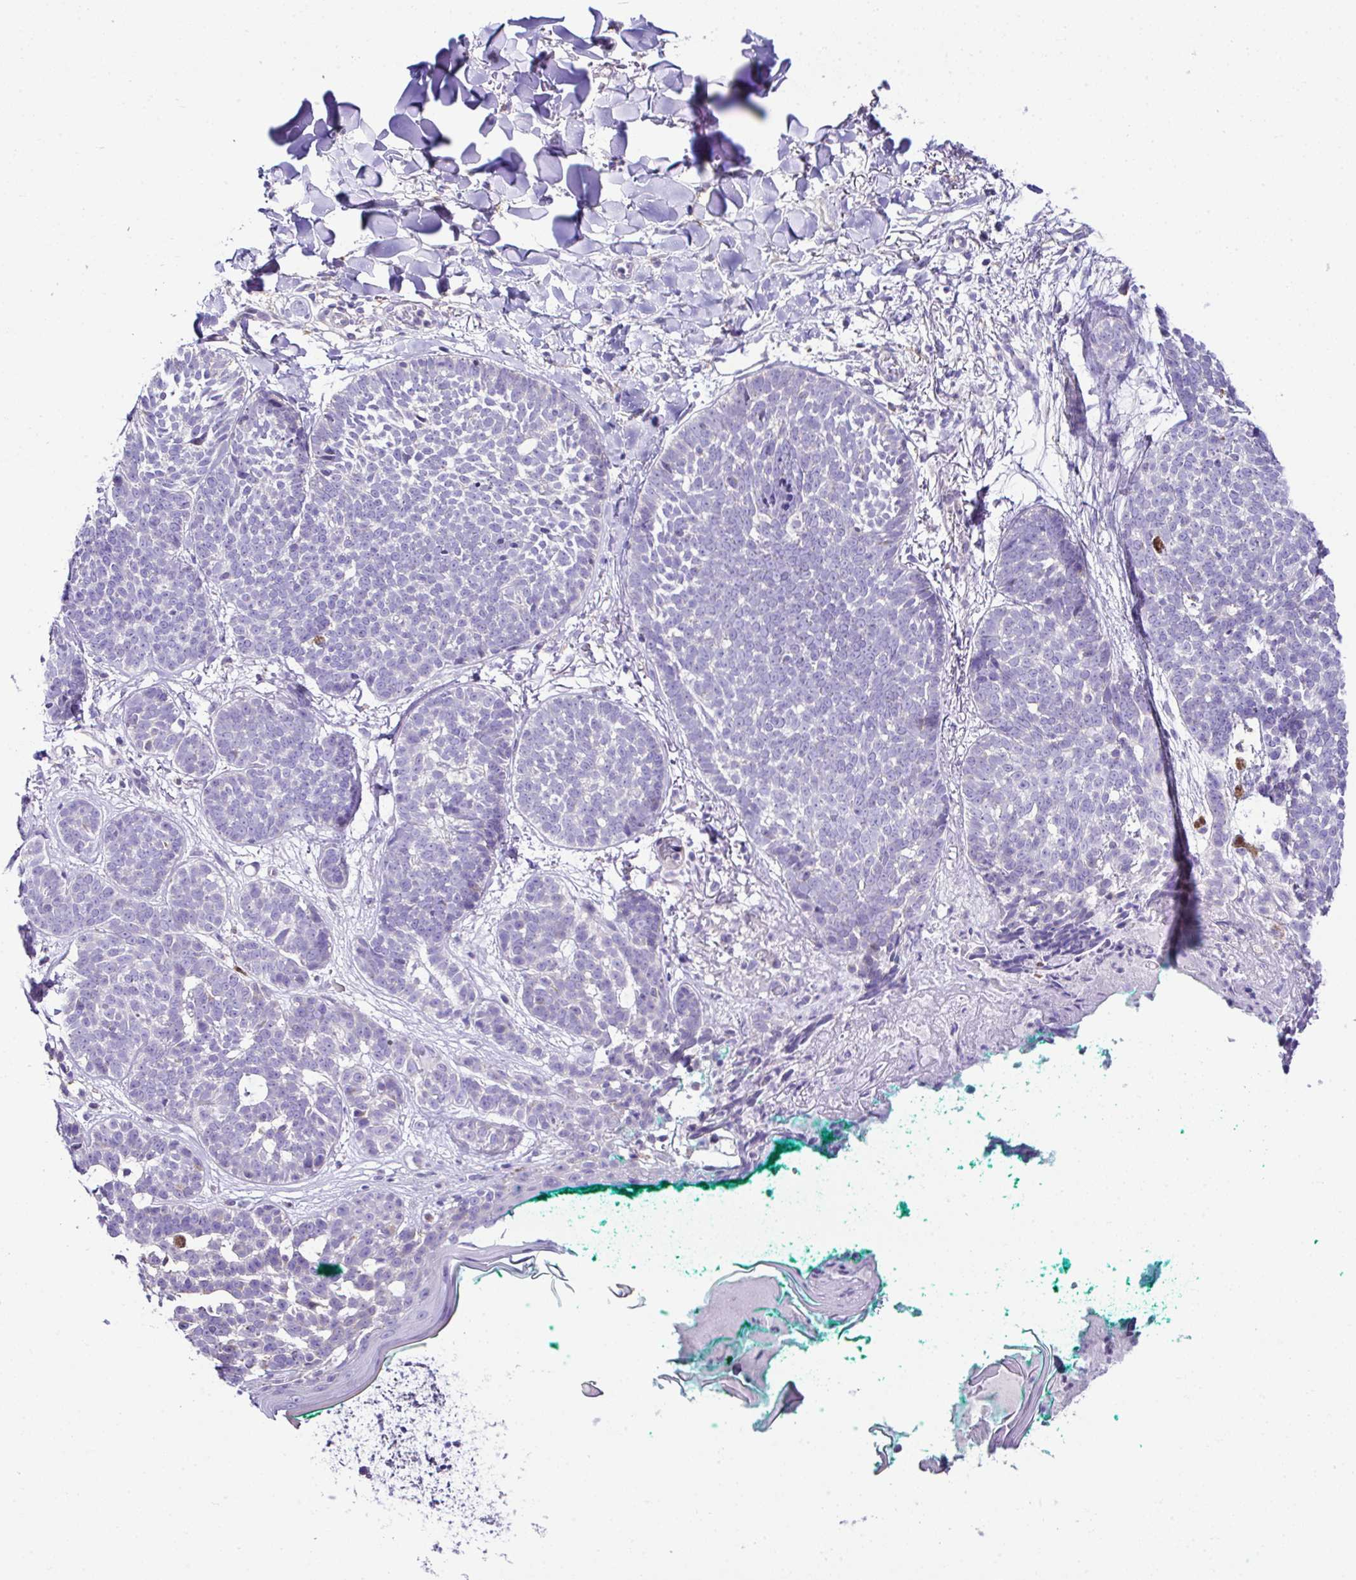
{"staining": {"intensity": "negative", "quantity": "none", "location": "none"}, "tissue": "skin cancer", "cell_type": "Tumor cells", "image_type": "cancer", "snomed": [{"axis": "morphology", "description": "Basal cell carcinoma"}, {"axis": "topography", "description": "Skin"}, {"axis": "topography", "description": "Skin of neck"}, {"axis": "topography", "description": "Skin of shoulder"}, {"axis": "topography", "description": "Skin of back"}], "caption": "Tumor cells are negative for brown protein staining in skin basal cell carcinoma.", "gene": "OR4P4", "patient": {"sex": "male", "age": 80}}